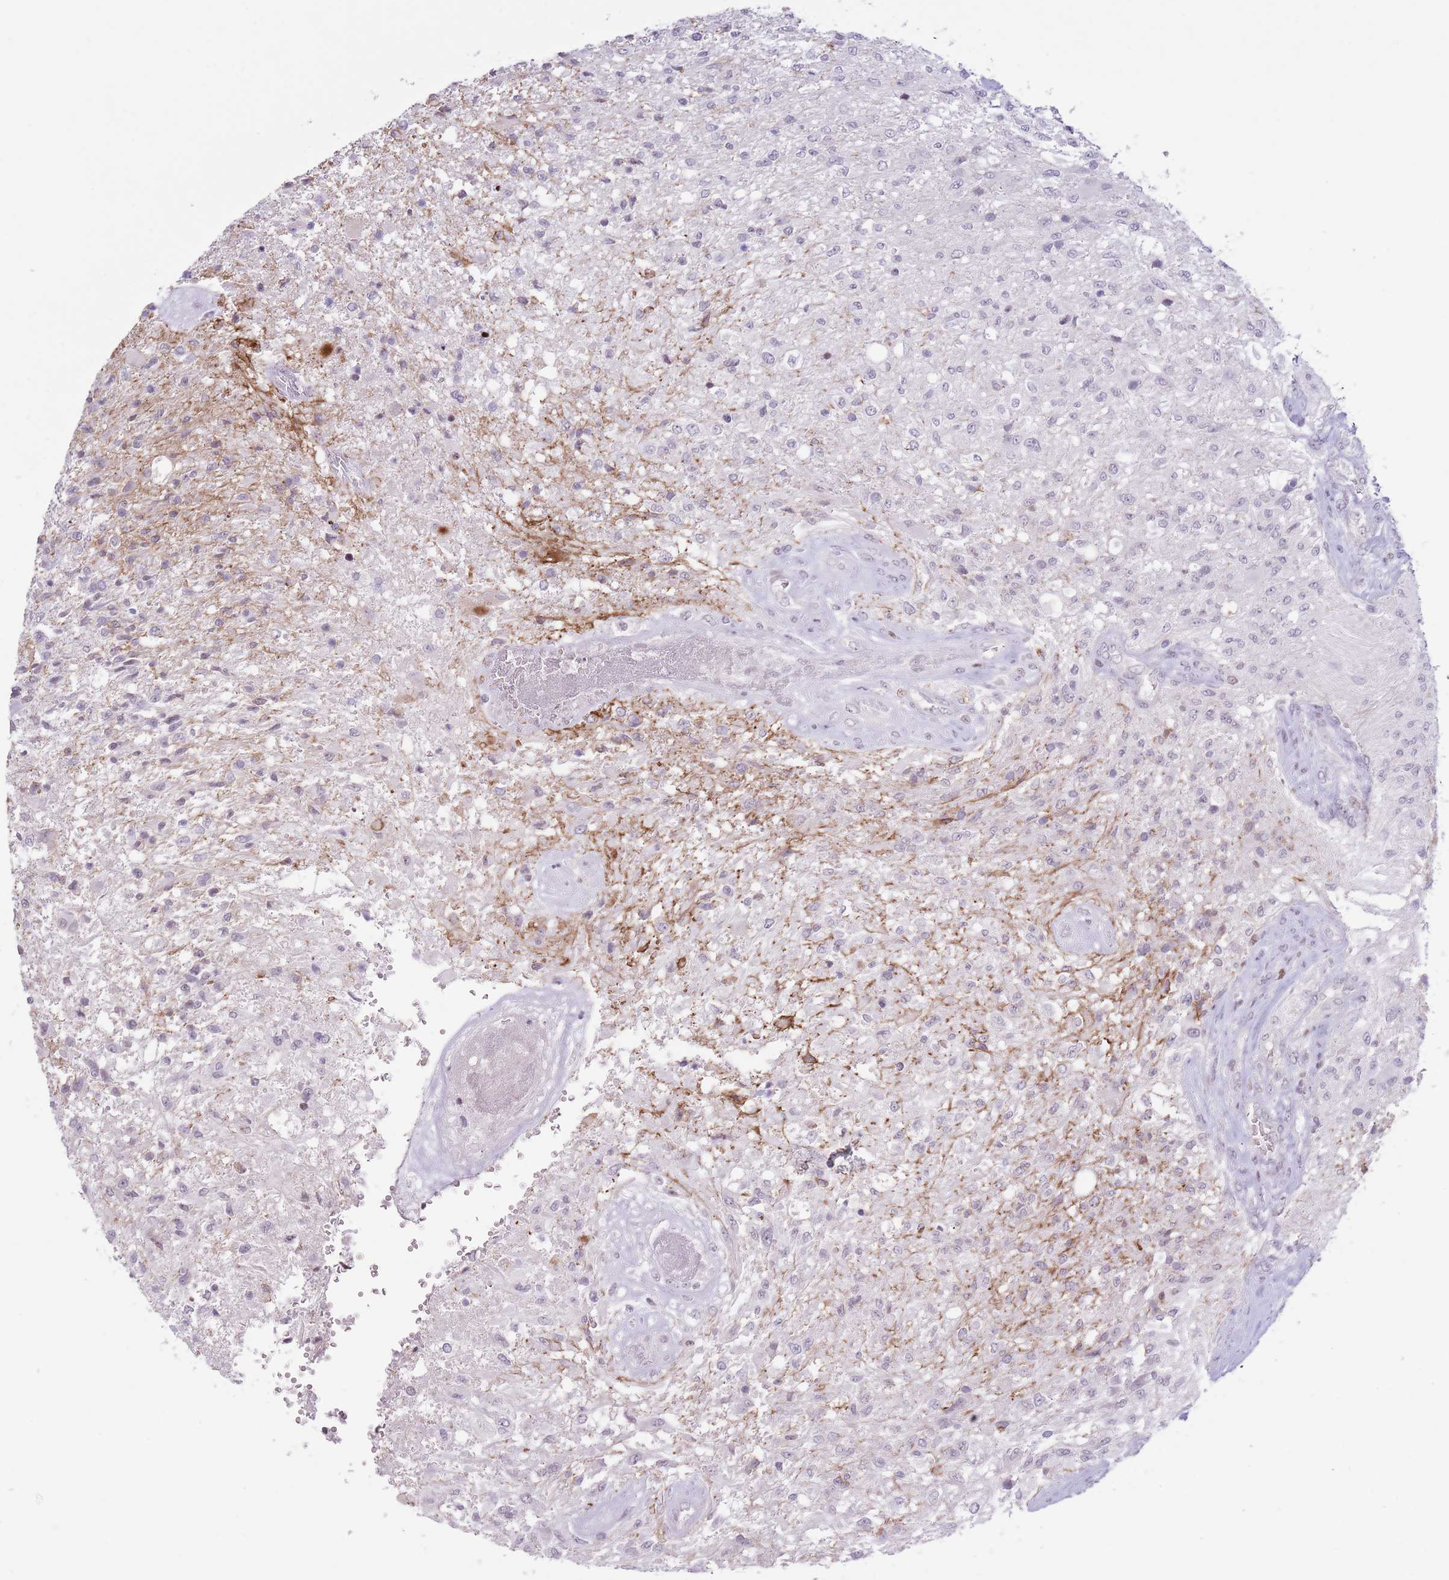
{"staining": {"intensity": "negative", "quantity": "none", "location": "none"}, "tissue": "glioma", "cell_type": "Tumor cells", "image_type": "cancer", "snomed": [{"axis": "morphology", "description": "Glioma, malignant, High grade"}, {"axis": "topography", "description": "Brain"}], "caption": "Protein analysis of glioma demonstrates no significant positivity in tumor cells.", "gene": "MFSD10", "patient": {"sex": "male", "age": 56}}